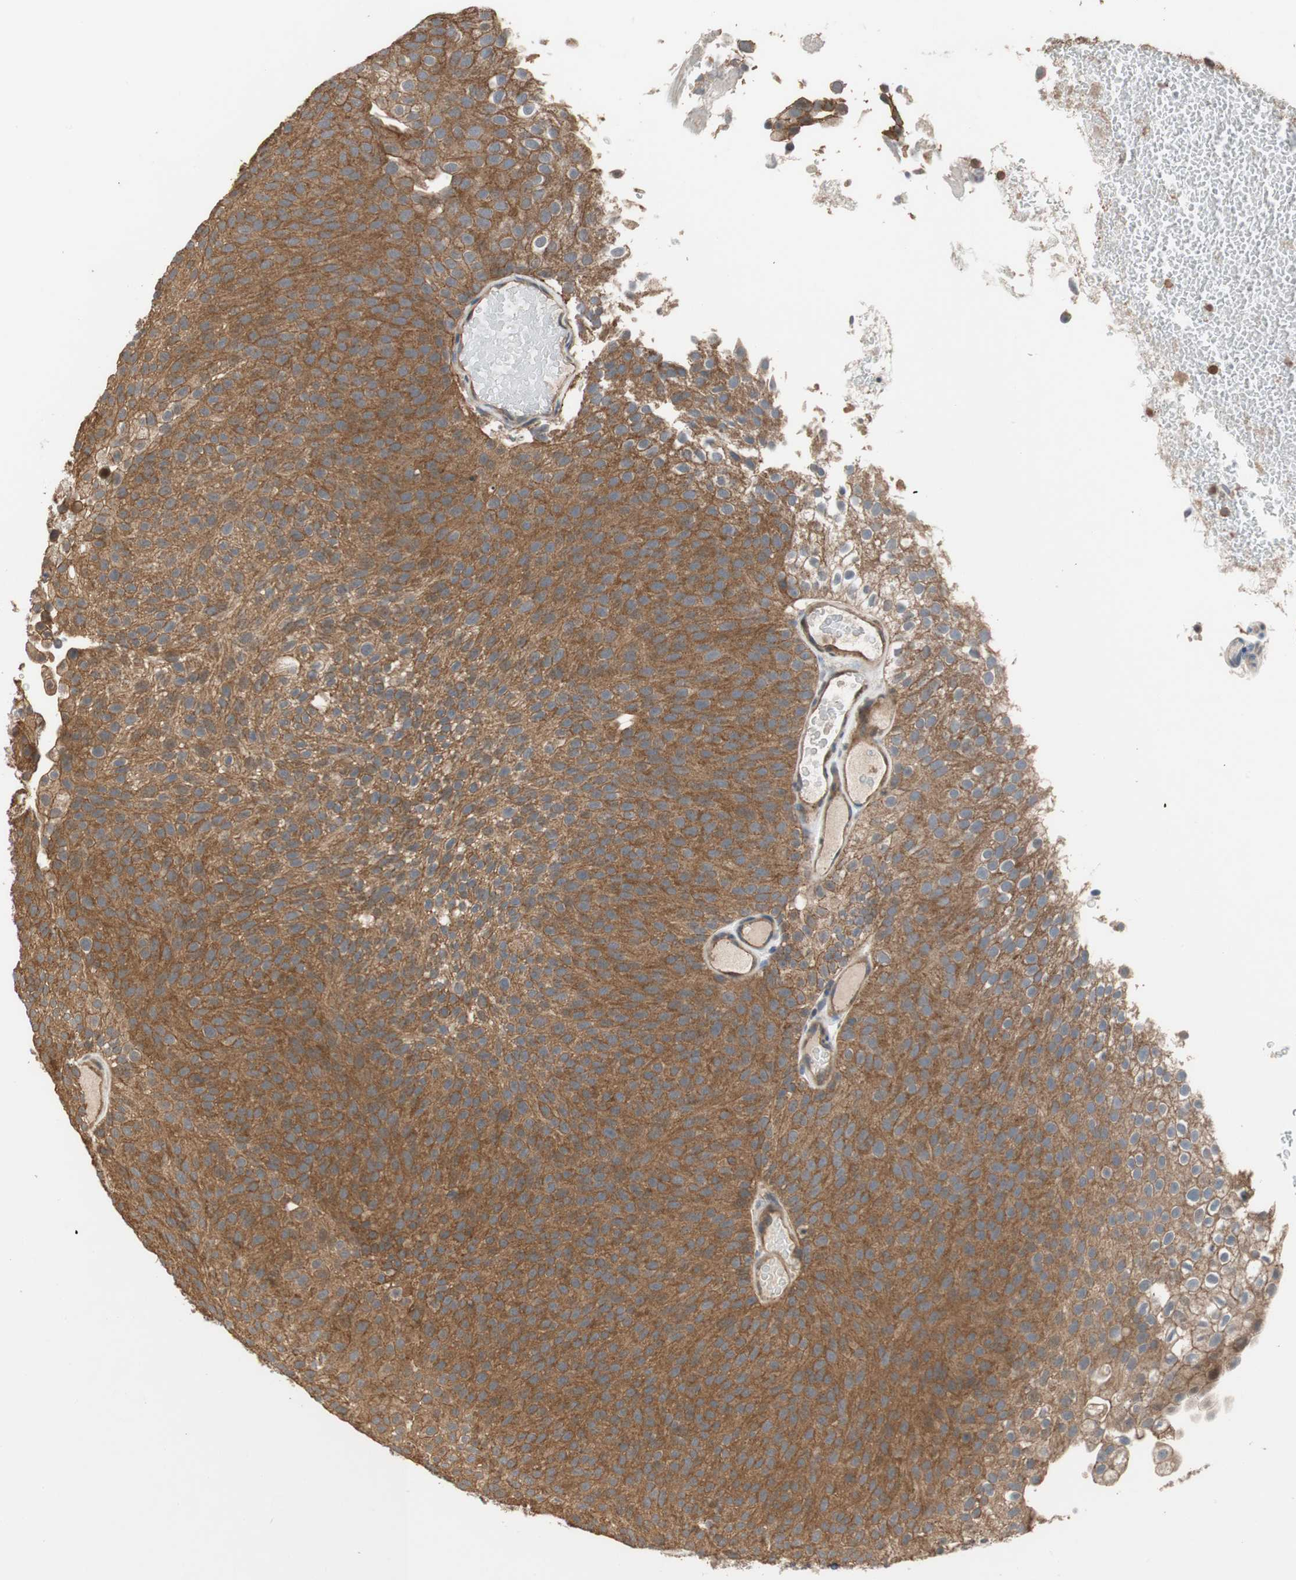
{"staining": {"intensity": "strong", "quantity": ">75%", "location": "cytoplasmic/membranous"}, "tissue": "urothelial cancer", "cell_type": "Tumor cells", "image_type": "cancer", "snomed": [{"axis": "morphology", "description": "Urothelial carcinoma, Low grade"}, {"axis": "topography", "description": "Urinary bladder"}], "caption": "Protein expression by immunohistochemistry demonstrates strong cytoplasmic/membranous expression in approximately >75% of tumor cells in urothelial carcinoma (low-grade).", "gene": "MAP4K2", "patient": {"sex": "male", "age": 78}}